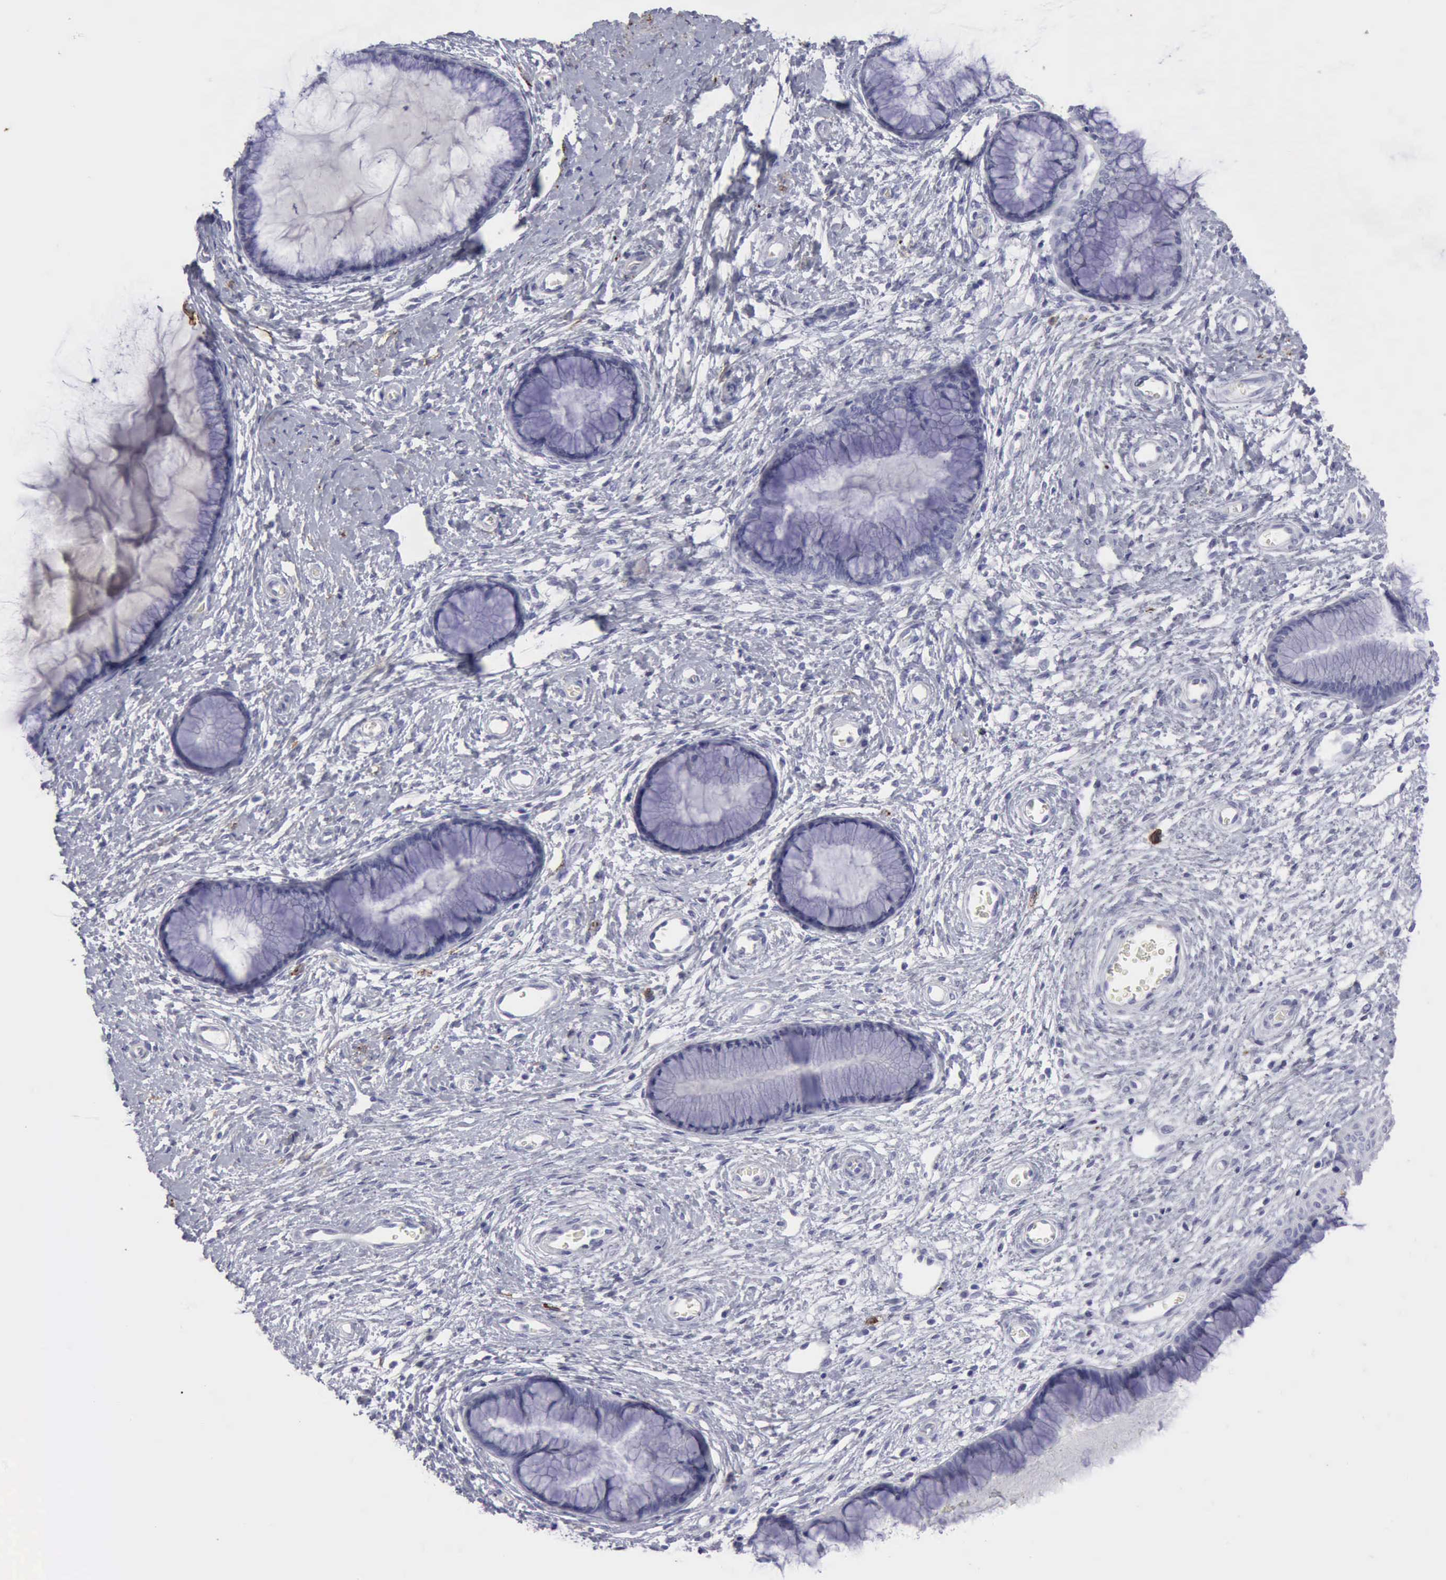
{"staining": {"intensity": "negative", "quantity": "none", "location": "none"}, "tissue": "cervix", "cell_type": "Glandular cells", "image_type": "normal", "snomed": [{"axis": "morphology", "description": "Normal tissue, NOS"}, {"axis": "topography", "description": "Cervix"}], "caption": "This is an immunohistochemistry histopathology image of unremarkable cervix. There is no positivity in glandular cells.", "gene": "NCAM1", "patient": {"sex": "female", "age": 27}}